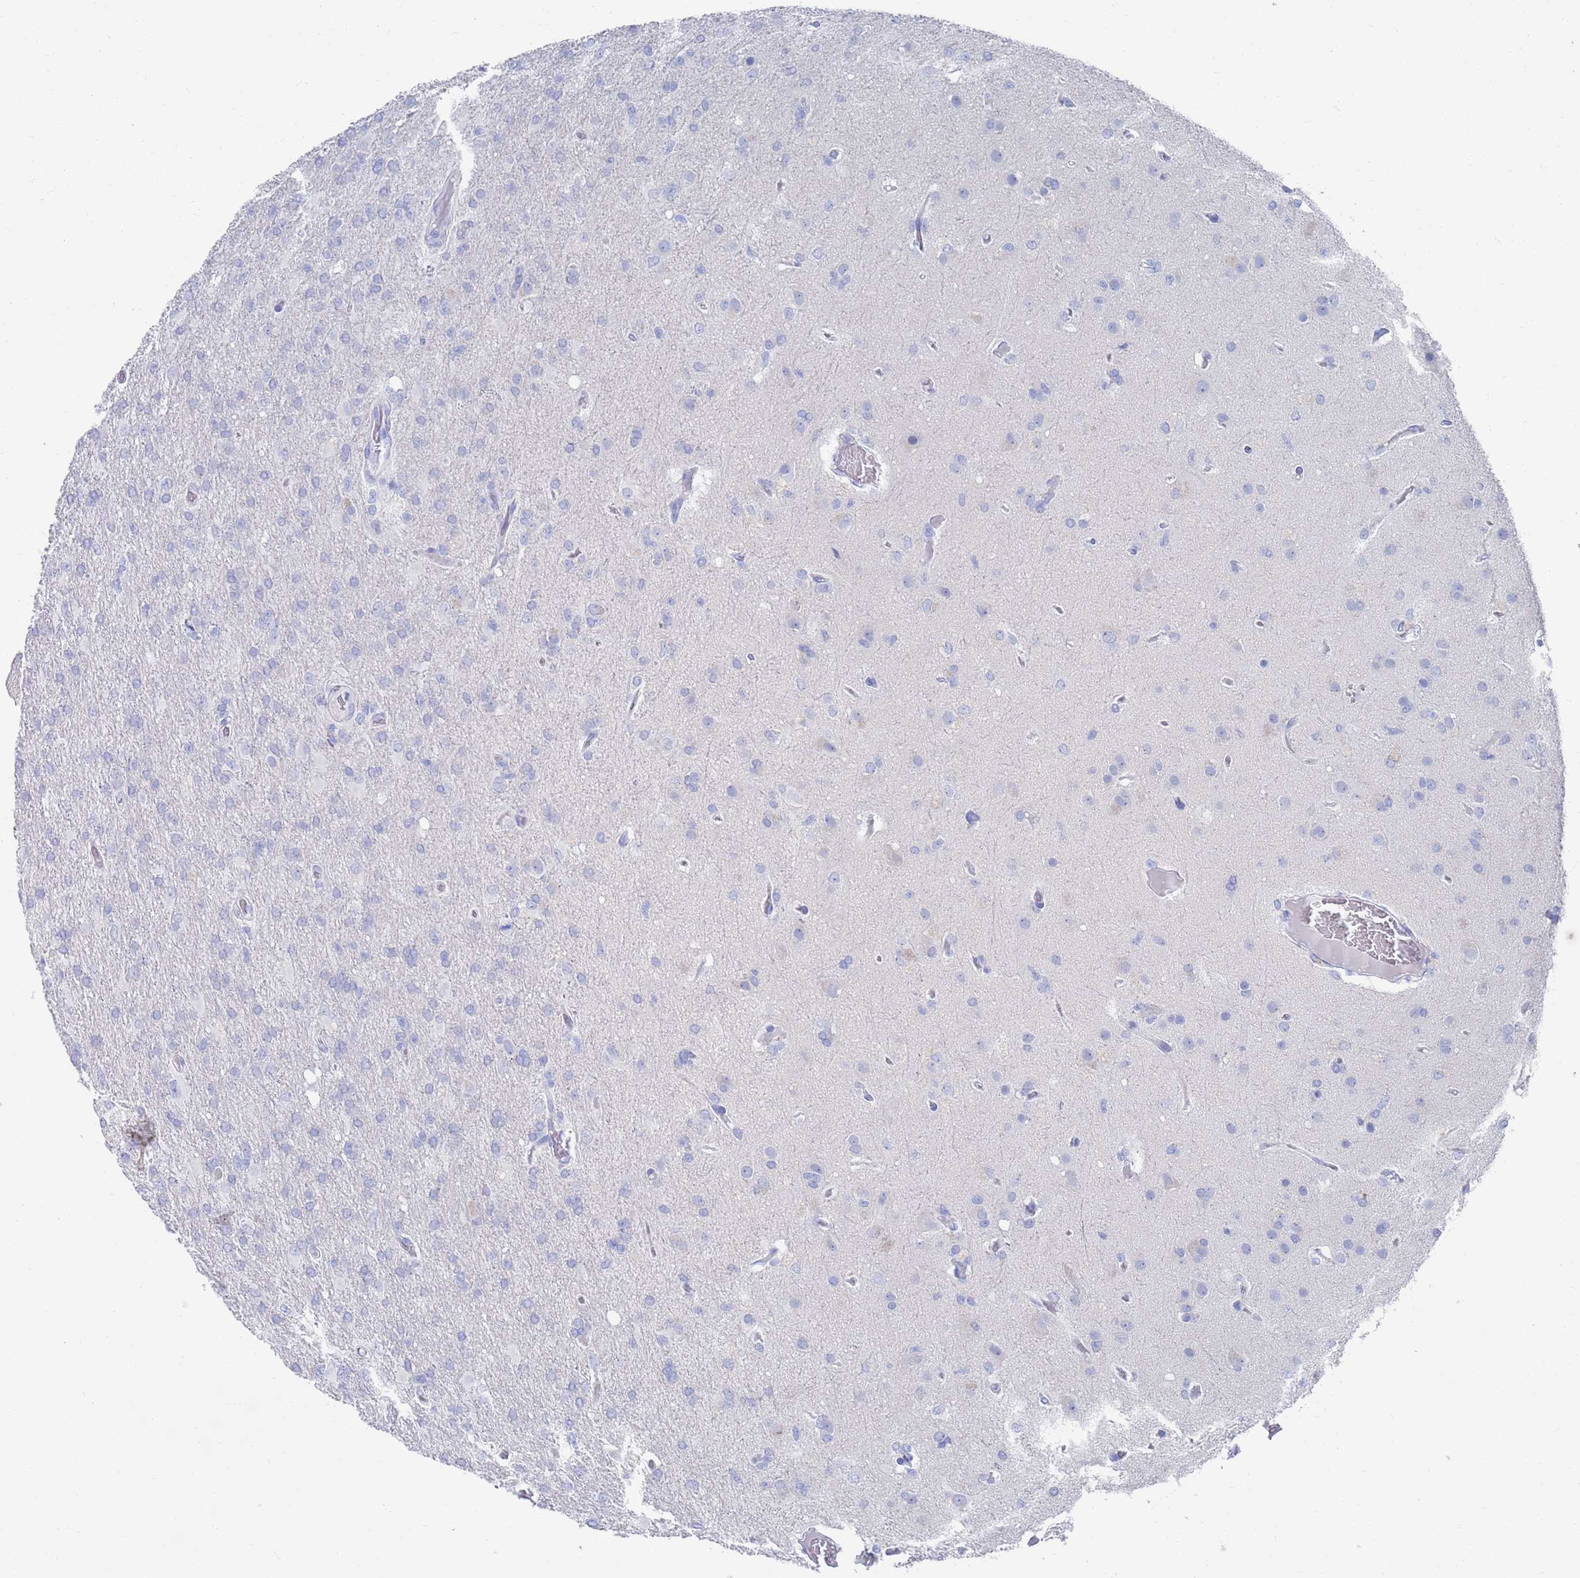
{"staining": {"intensity": "negative", "quantity": "none", "location": "none"}, "tissue": "glioma", "cell_type": "Tumor cells", "image_type": "cancer", "snomed": [{"axis": "morphology", "description": "Glioma, malignant, High grade"}, {"axis": "topography", "description": "Brain"}], "caption": "There is no significant positivity in tumor cells of glioma.", "gene": "MTMR2", "patient": {"sex": "female", "age": 74}}